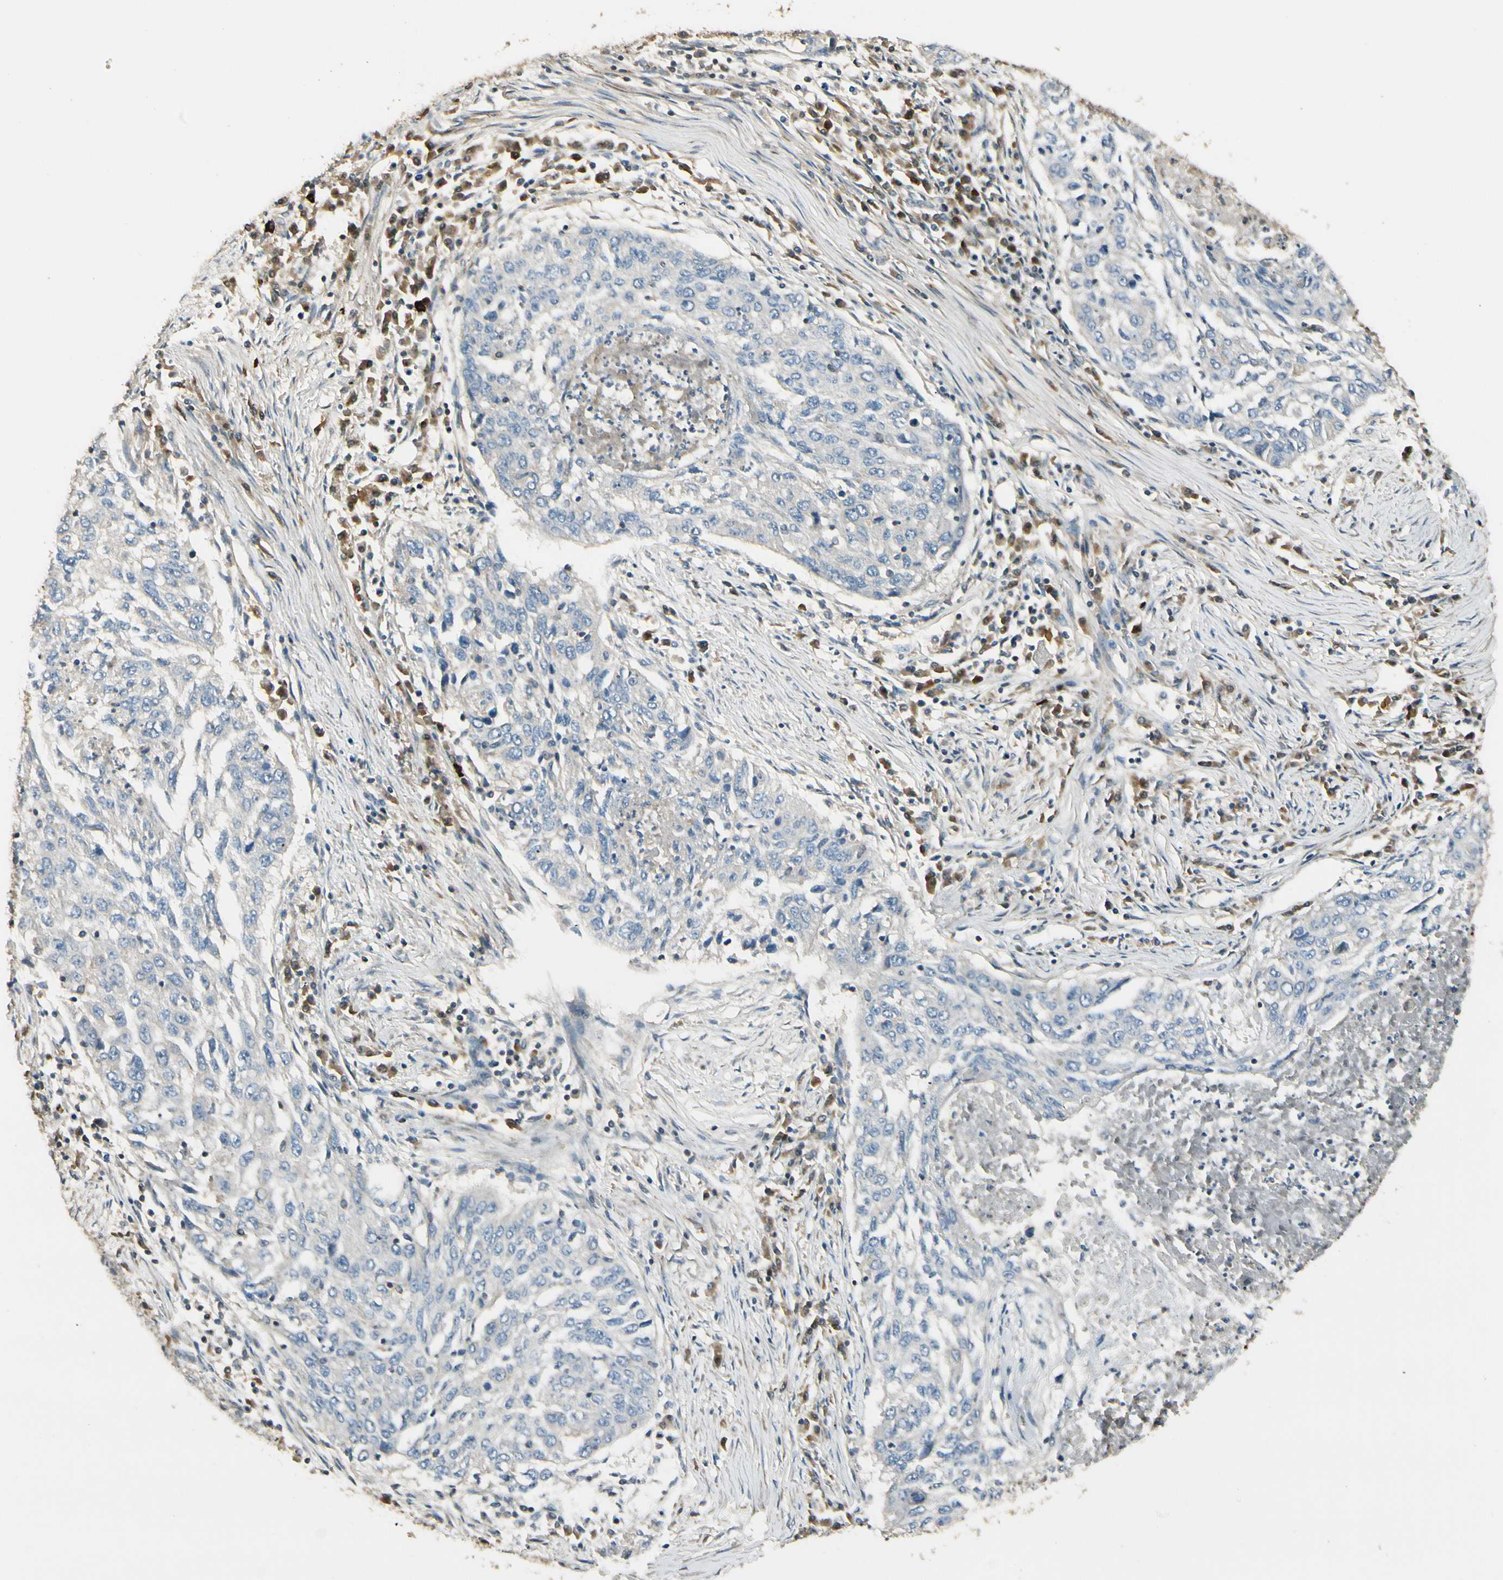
{"staining": {"intensity": "negative", "quantity": "none", "location": "none"}, "tissue": "lung cancer", "cell_type": "Tumor cells", "image_type": "cancer", "snomed": [{"axis": "morphology", "description": "Squamous cell carcinoma, NOS"}, {"axis": "topography", "description": "Lung"}], "caption": "Immunohistochemistry (IHC) micrograph of squamous cell carcinoma (lung) stained for a protein (brown), which demonstrates no staining in tumor cells.", "gene": "PLXNA1", "patient": {"sex": "female", "age": 63}}